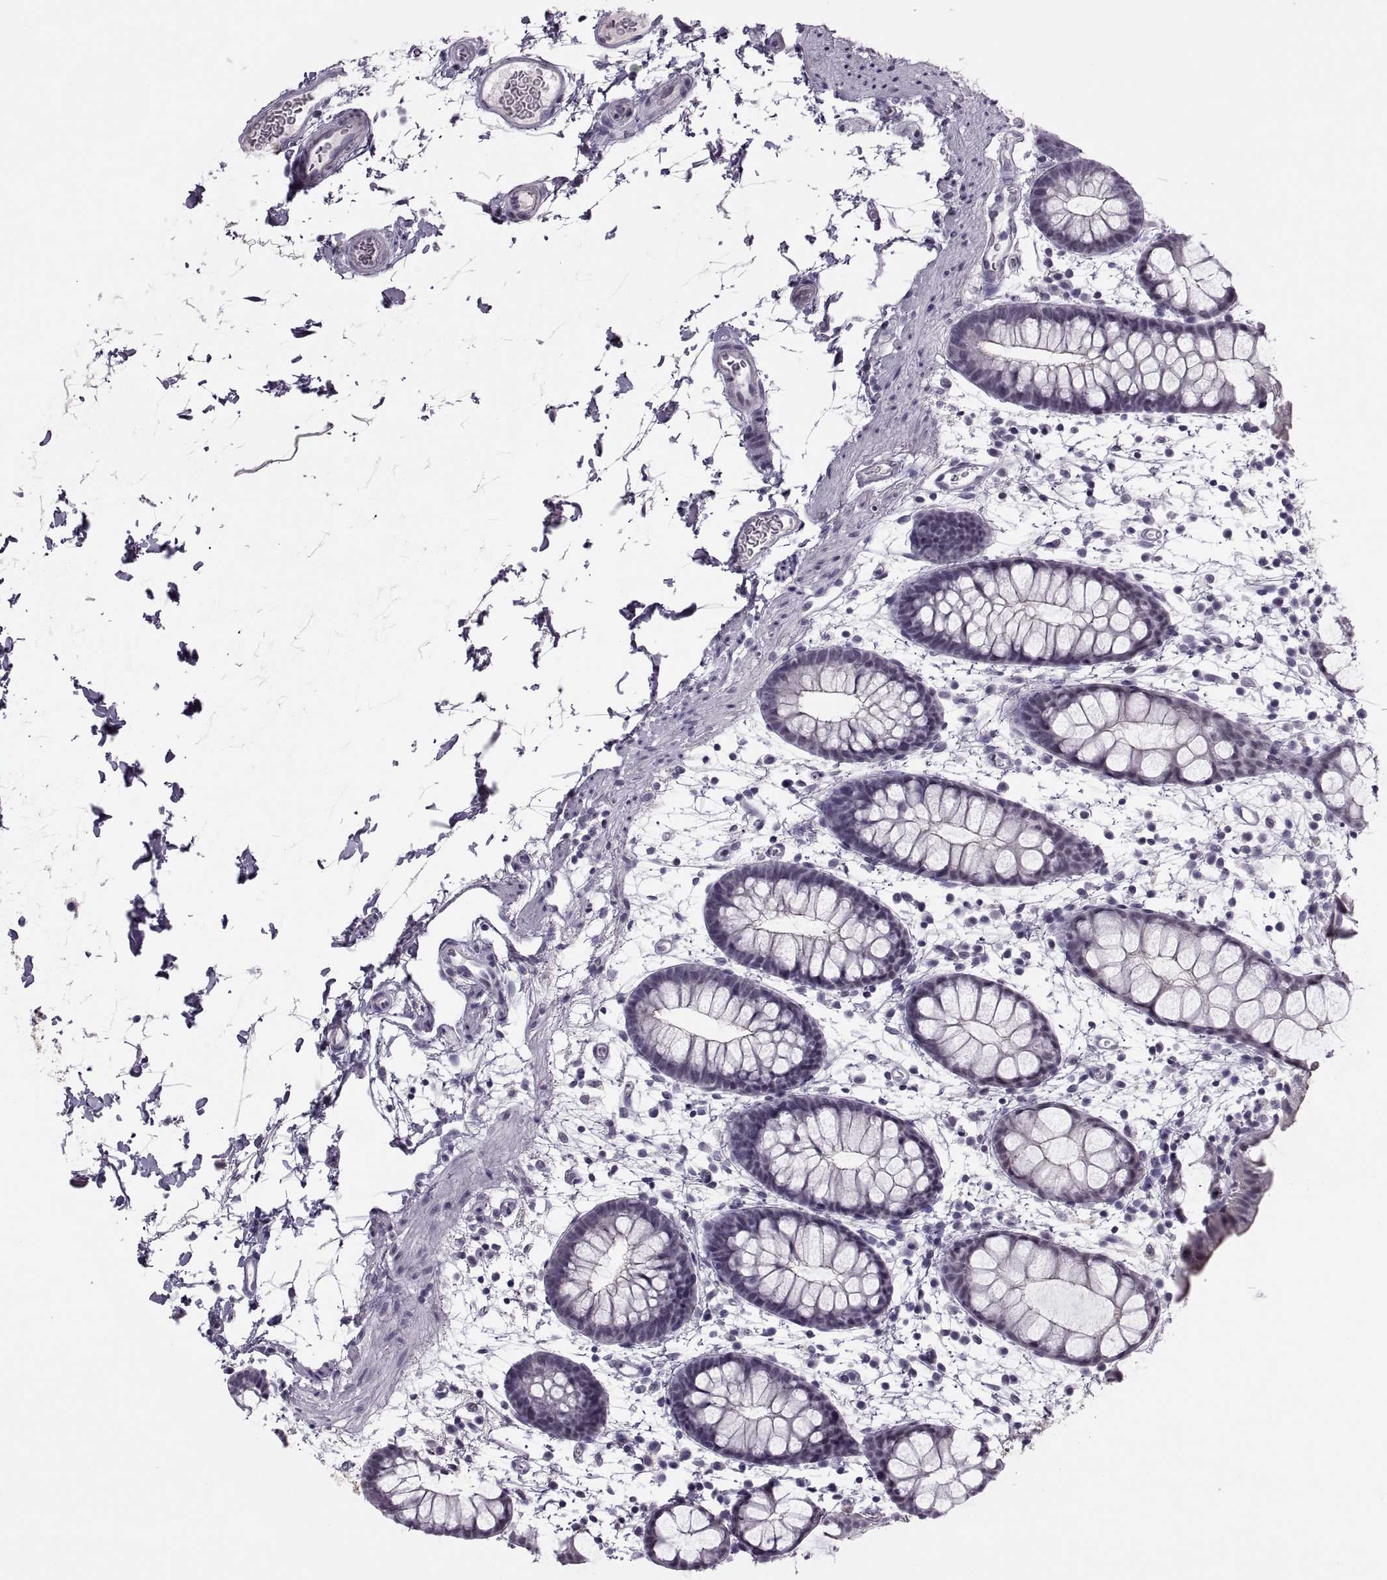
{"staining": {"intensity": "moderate", "quantity": "25%-75%", "location": "cytoplasmic/membranous"}, "tissue": "rectum", "cell_type": "Glandular cells", "image_type": "normal", "snomed": [{"axis": "morphology", "description": "Normal tissue, NOS"}, {"axis": "topography", "description": "Rectum"}], "caption": "An image showing moderate cytoplasmic/membranous staining in approximately 25%-75% of glandular cells in unremarkable rectum, as visualized by brown immunohistochemical staining.", "gene": "SYNGR4", "patient": {"sex": "male", "age": 57}}